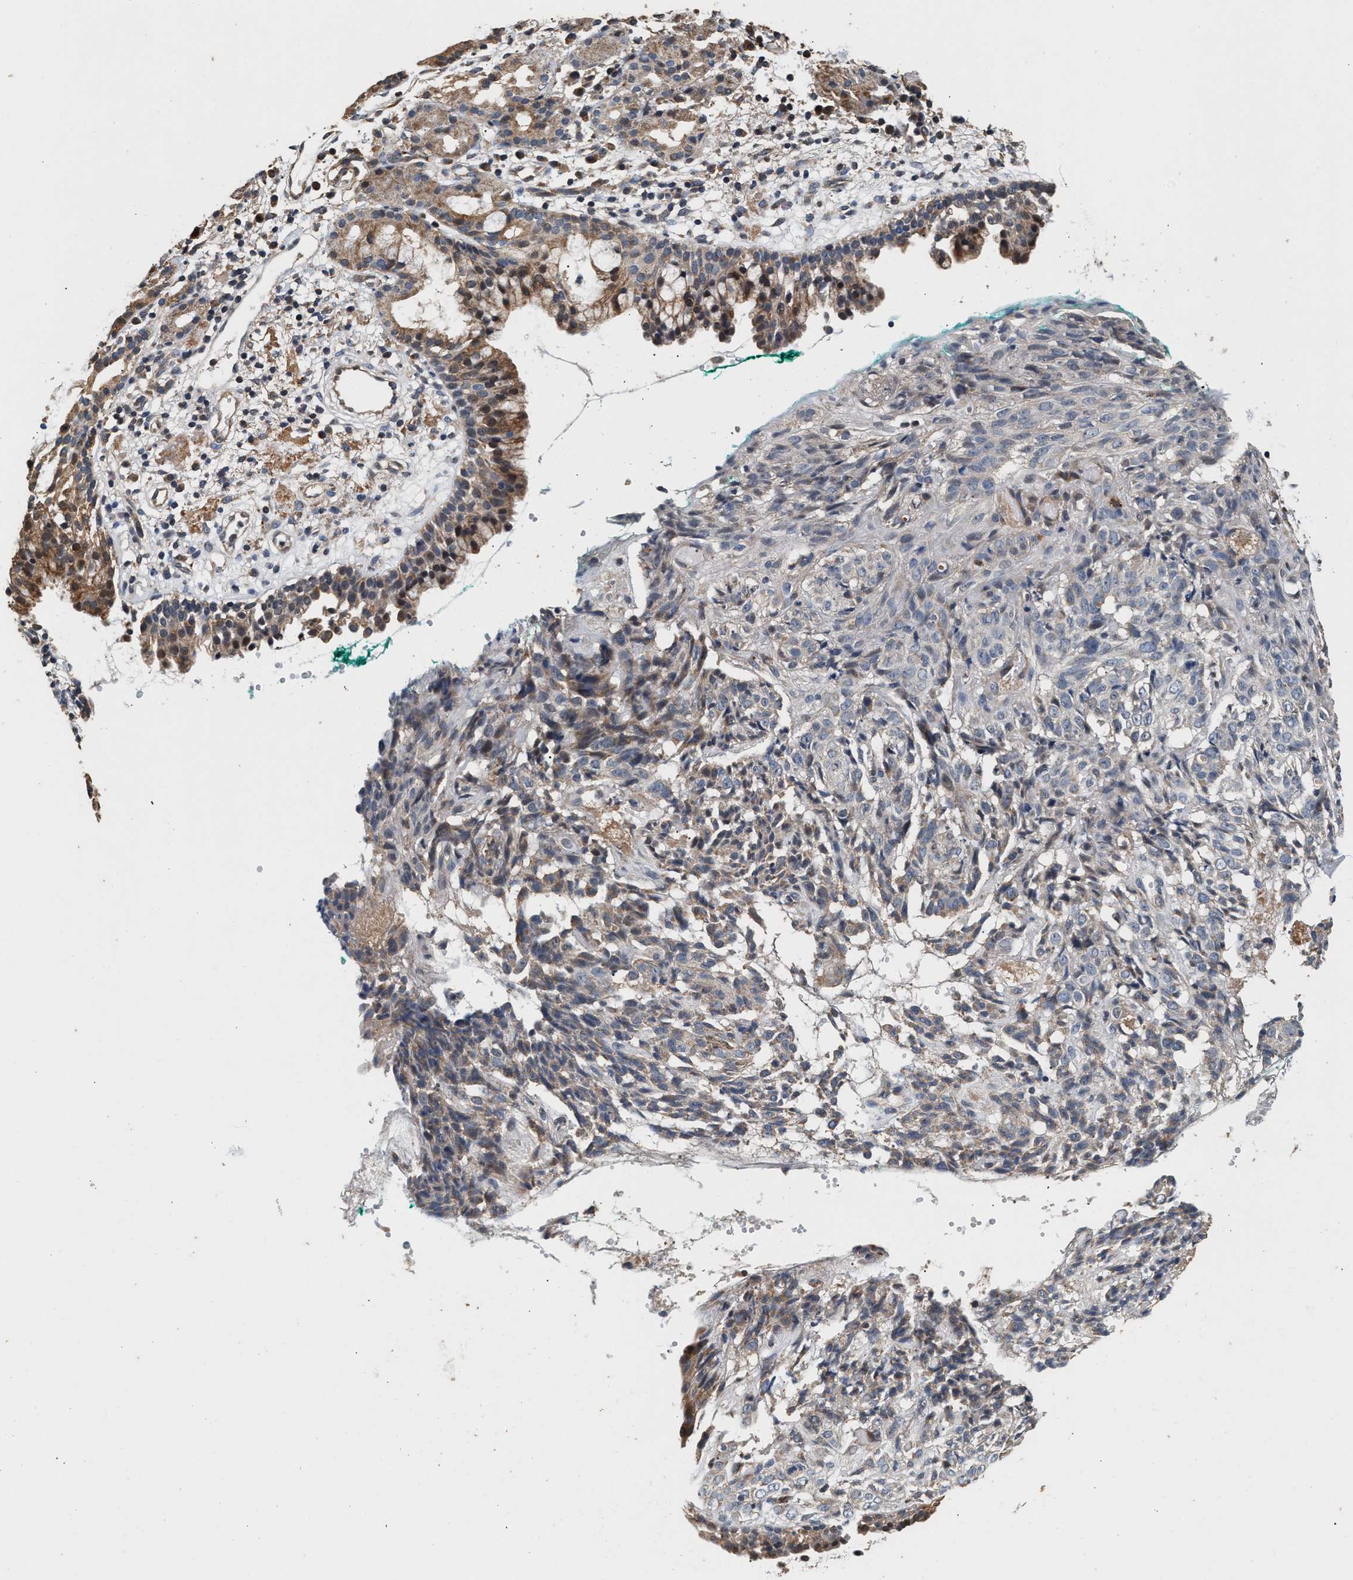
{"staining": {"intensity": "moderate", "quantity": ">75%", "location": "cytoplasmic/membranous"}, "tissue": "nasopharynx", "cell_type": "Respiratory epithelial cells", "image_type": "normal", "snomed": [{"axis": "morphology", "description": "Normal tissue, NOS"}, {"axis": "morphology", "description": "Basal cell carcinoma"}, {"axis": "topography", "description": "Cartilage tissue"}, {"axis": "topography", "description": "Nasopharynx"}, {"axis": "topography", "description": "Oral tissue"}], "caption": "Protein analysis of benign nasopharynx demonstrates moderate cytoplasmic/membranous staining in approximately >75% of respiratory epithelial cells.", "gene": "PTGR3", "patient": {"sex": "female", "age": 77}}